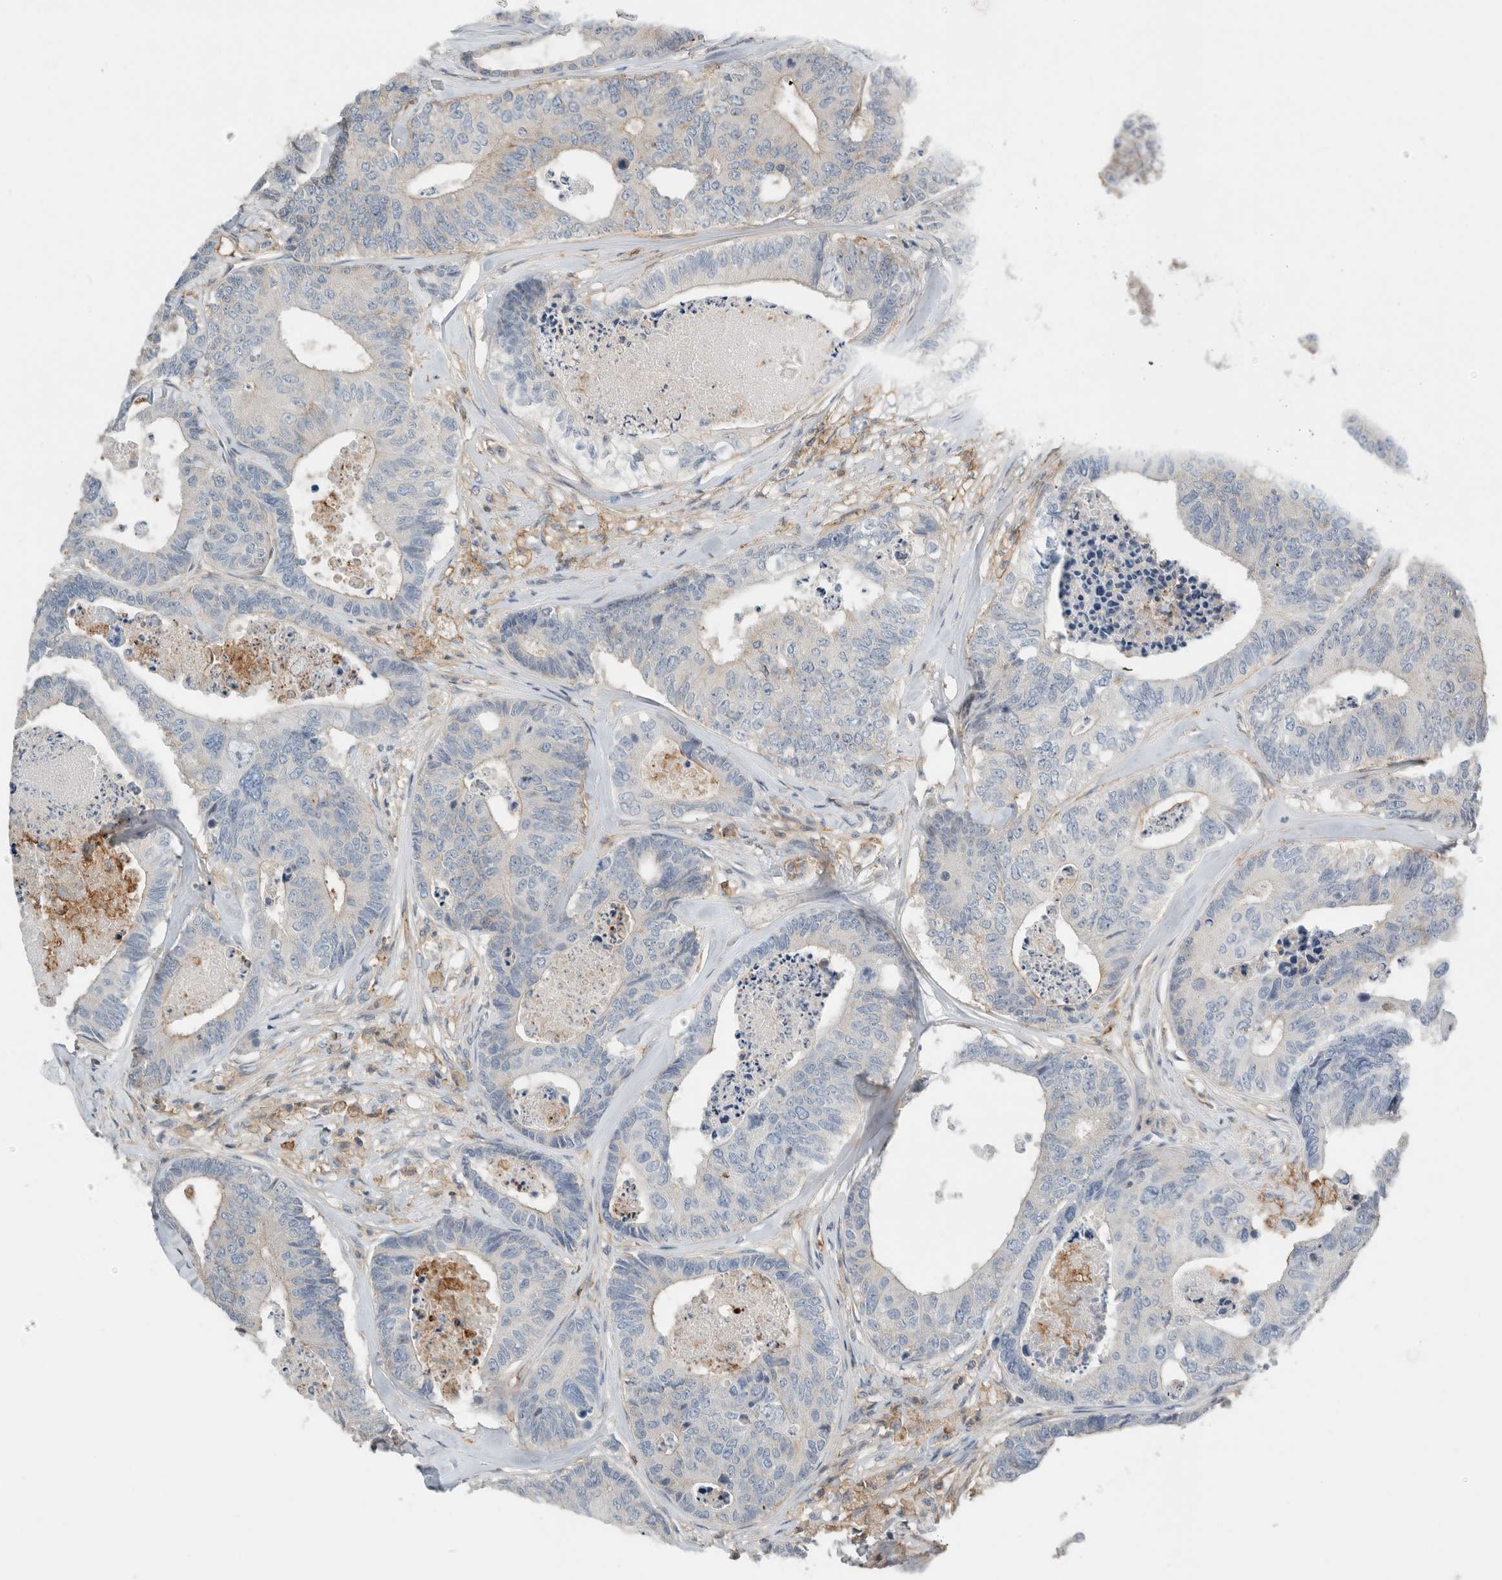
{"staining": {"intensity": "negative", "quantity": "none", "location": "none"}, "tissue": "colorectal cancer", "cell_type": "Tumor cells", "image_type": "cancer", "snomed": [{"axis": "morphology", "description": "Adenocarcinoma, NOS"}, {"axis": "topography", "description": "Colon"}], "caption": "High magnification brightfield microscopy of colorectal adenocarcinoma stained with DAB (3,3'-diaminobenzidine) (brown) and counterstained with hematoxylin (blue): tumor cells show no significant expression.", "gene": "ERCC6L2", "patient": {"sex": "female", "age": 67}}